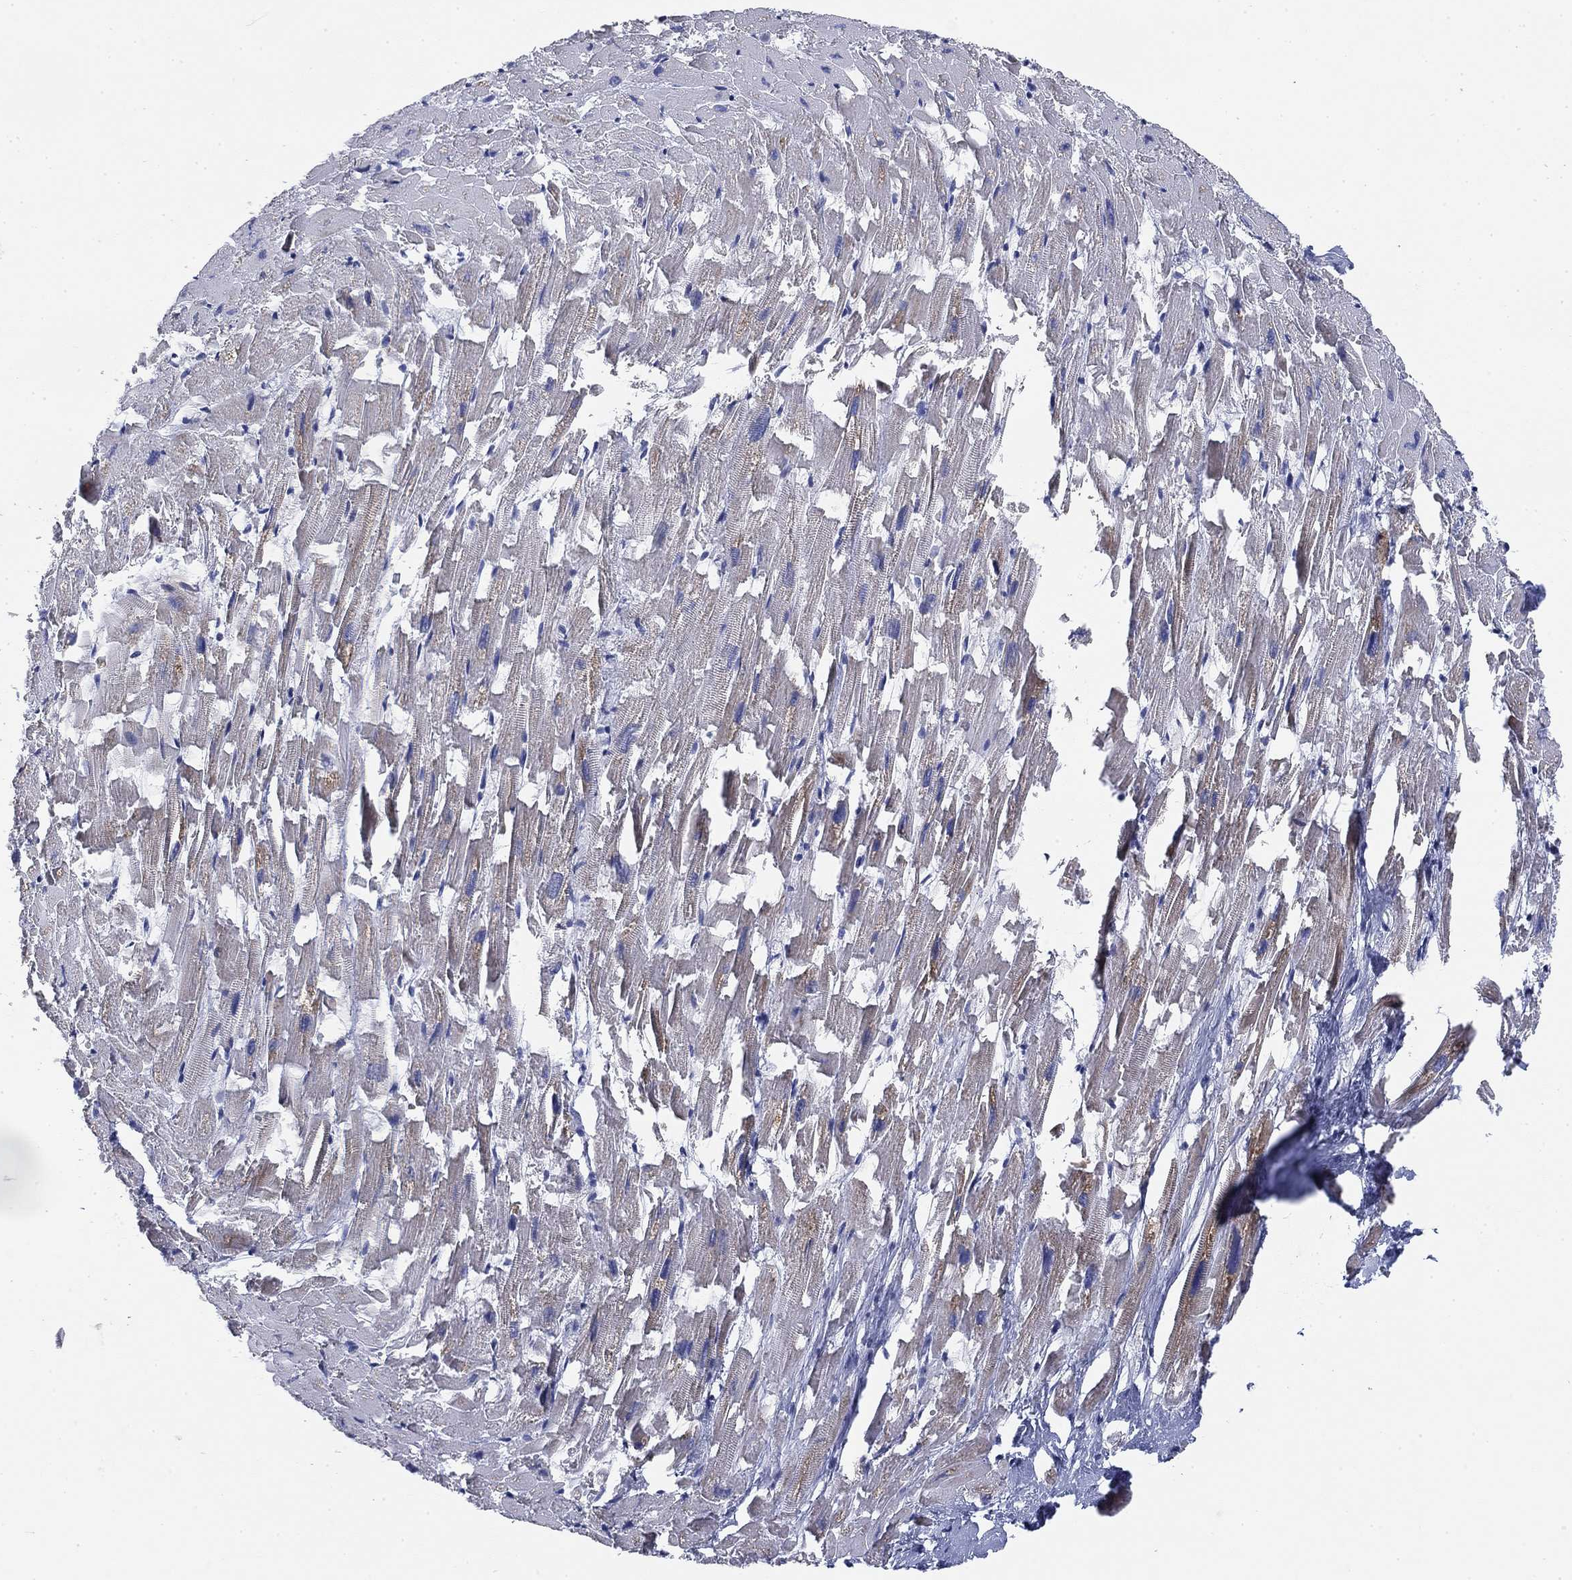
{"staining": {"intensity": "weak", "quantity": "<25%", "location": "cytoplasmic/membranous"}, "tissue": "heart muscle", "cell_type": "Cardiomyocytes", "image_type": "normal", "snomed": [{"axis": "morphology", "description": "Normal tissue, NOS"}, {"axis": "topography", "description": "Heart"}], "caption": "High power microscopy micrograph of an IHC image of unremarkable heart muscle, revealing no significant expression in cardiomyocytes. The staining is performed using DAB (3,3'-diaminobenzidine) brown chromogen with nuclei counter-stained in using hematoxylin.", "gene": "NACAD", "patient": {"sex": "female", "age": 64}}